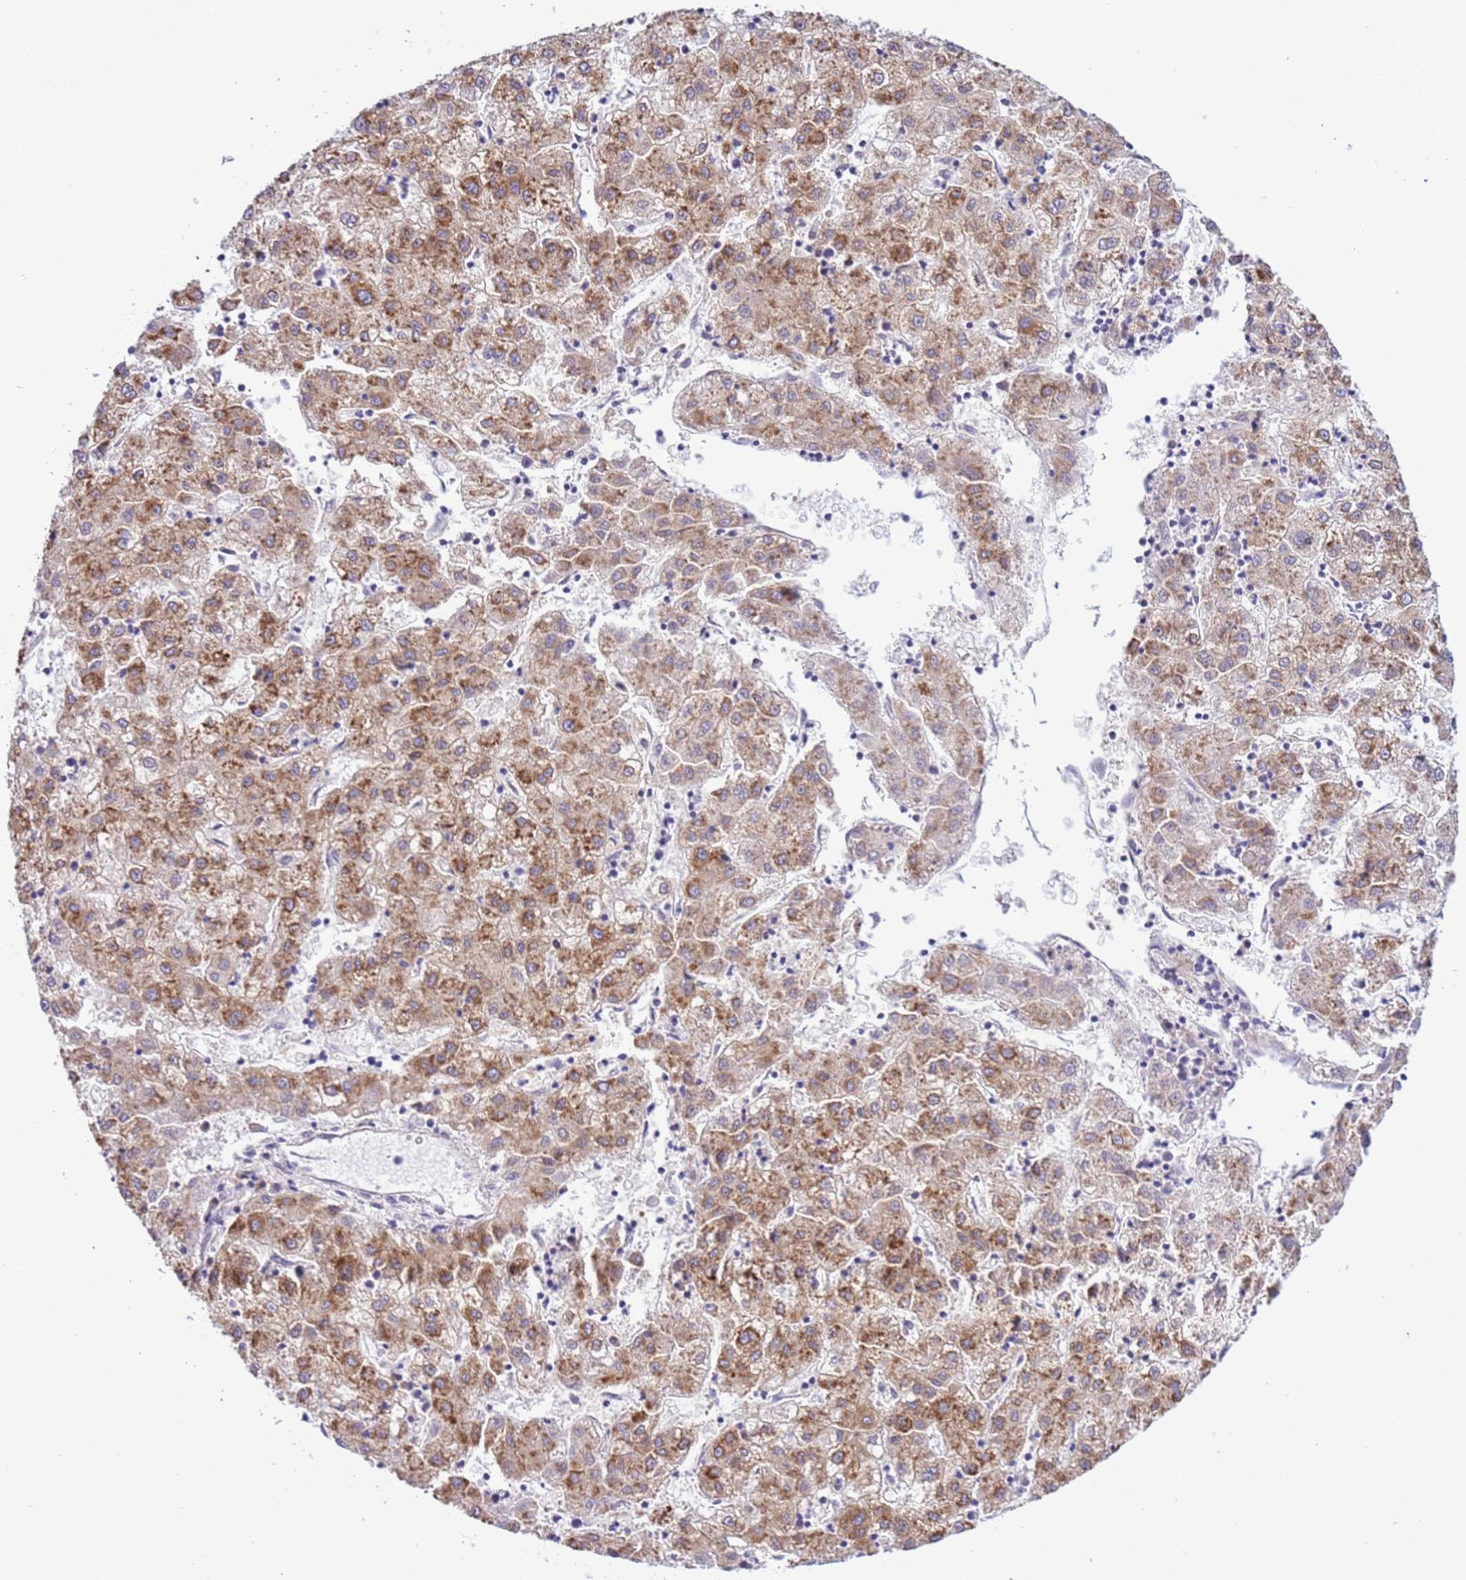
{"staining": {"intensity": "moderate", "quantity": ">75%", "location": "cytoplasmic/membranous"}, "tissue": "liver cancer", "cell_type": "Tumor cells", "image_type": "cancer", "snomed": [{"axis": "morphology", "description": "Carcinoma, Hepatocellular, NOS"}, {"axis": "topography", "description": "Liver"}], "caption": "Human liver cancer stained with a brown dye shows moderate cytoplasmic/membranous positive staining in approximately >75% of tumor cells.", "gene": "VARS1", "patient": {"sex": "male", "age": 72}}